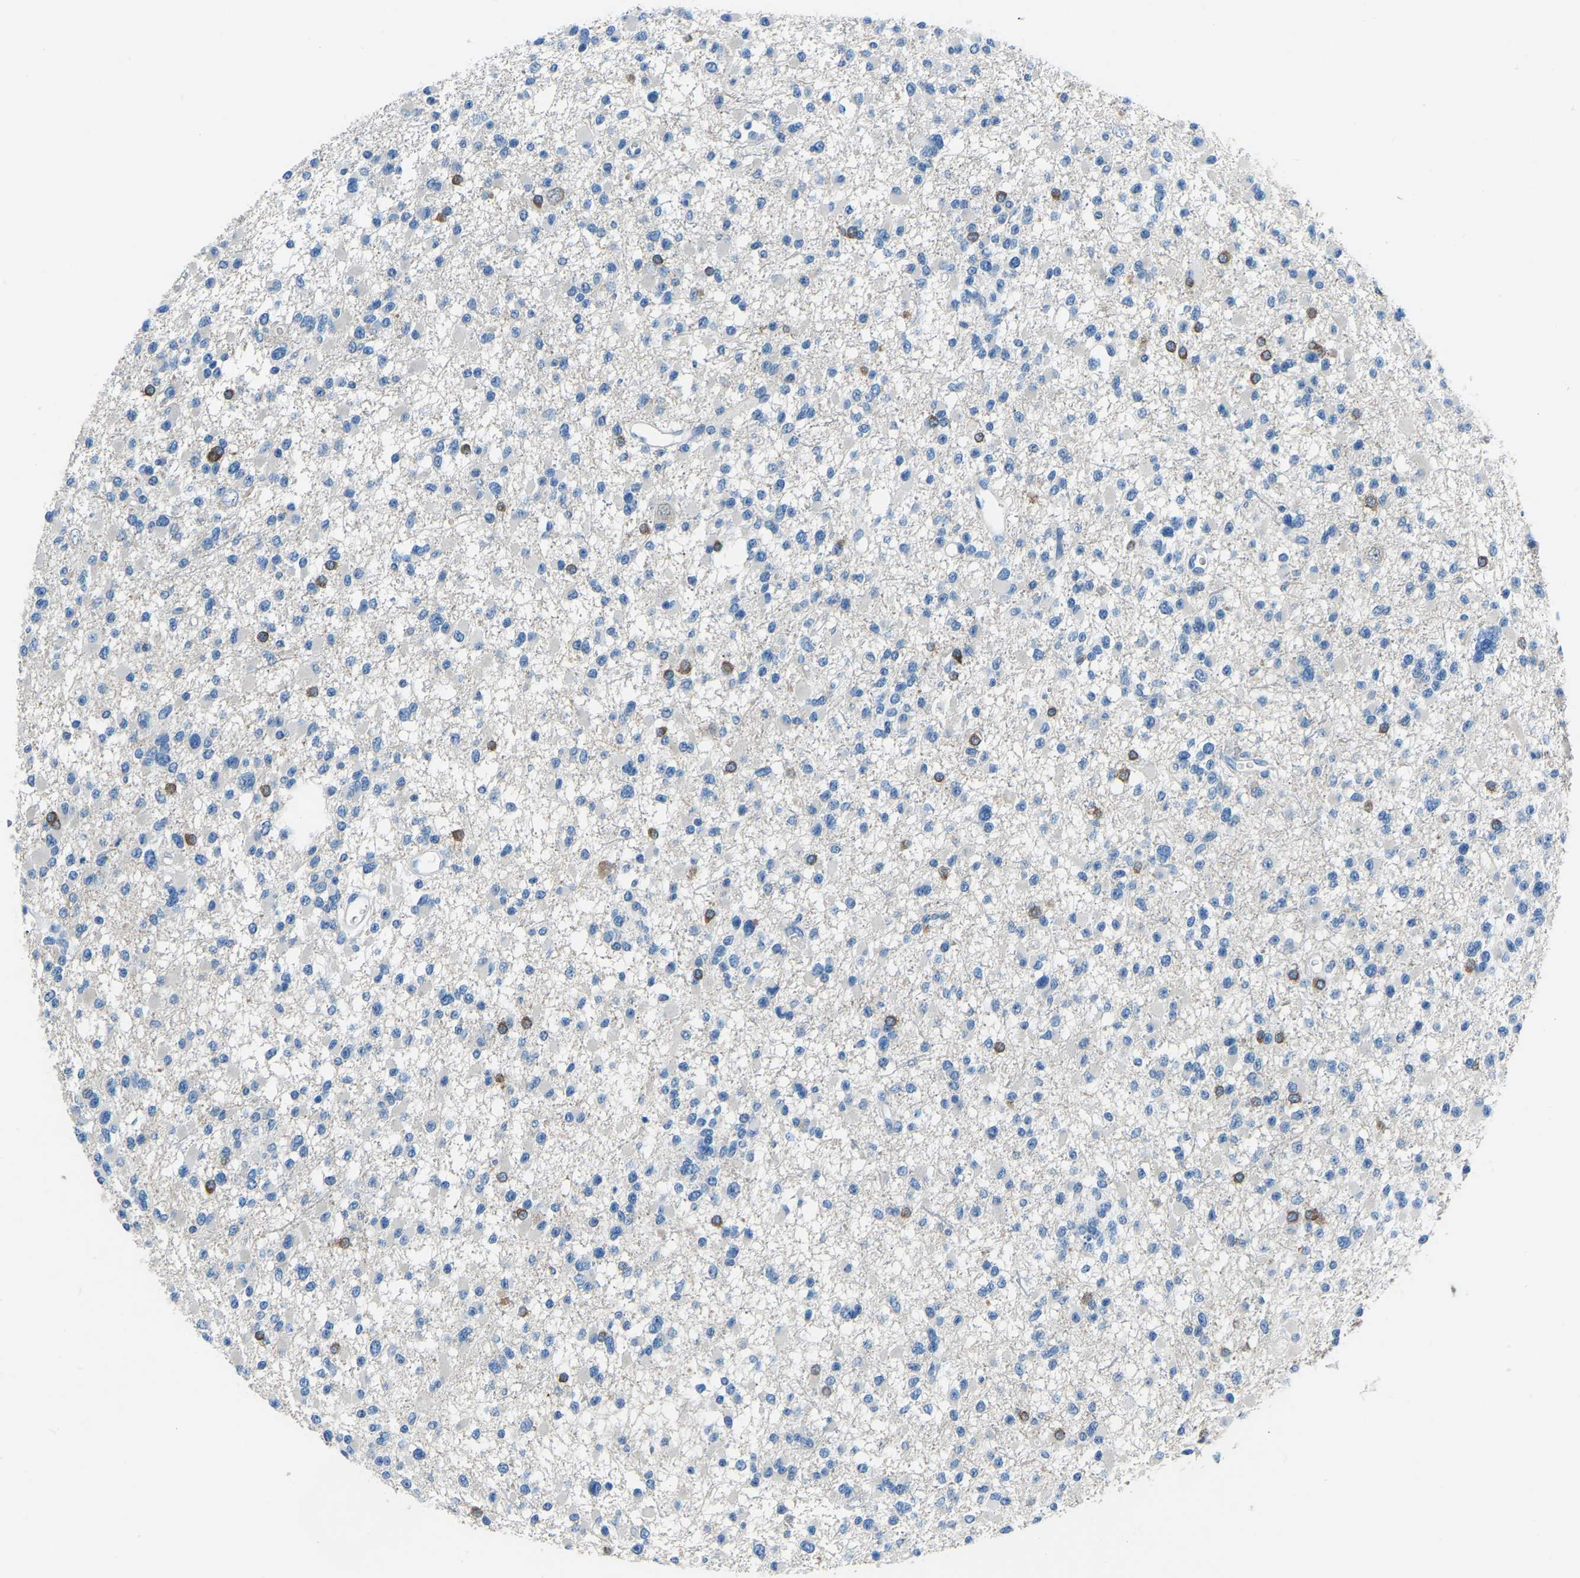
{"staining": {"intensity": "negative", "quantity": "none", "location": "none"}, "tissue": "glioma", "cell_type": "Tumor cells", "image_type": "cancer", "snomed": [{"axis": "morphology", "description": "Glioma, malignant, Low grade"}, {"axis": "topography", "description": "Brain"}], "caption": "Micrograph shows no protein positivity in tumor cells of glioma tissue.", "gene": "XIRP1", "patient": {"sex": "female", "age": 22}}